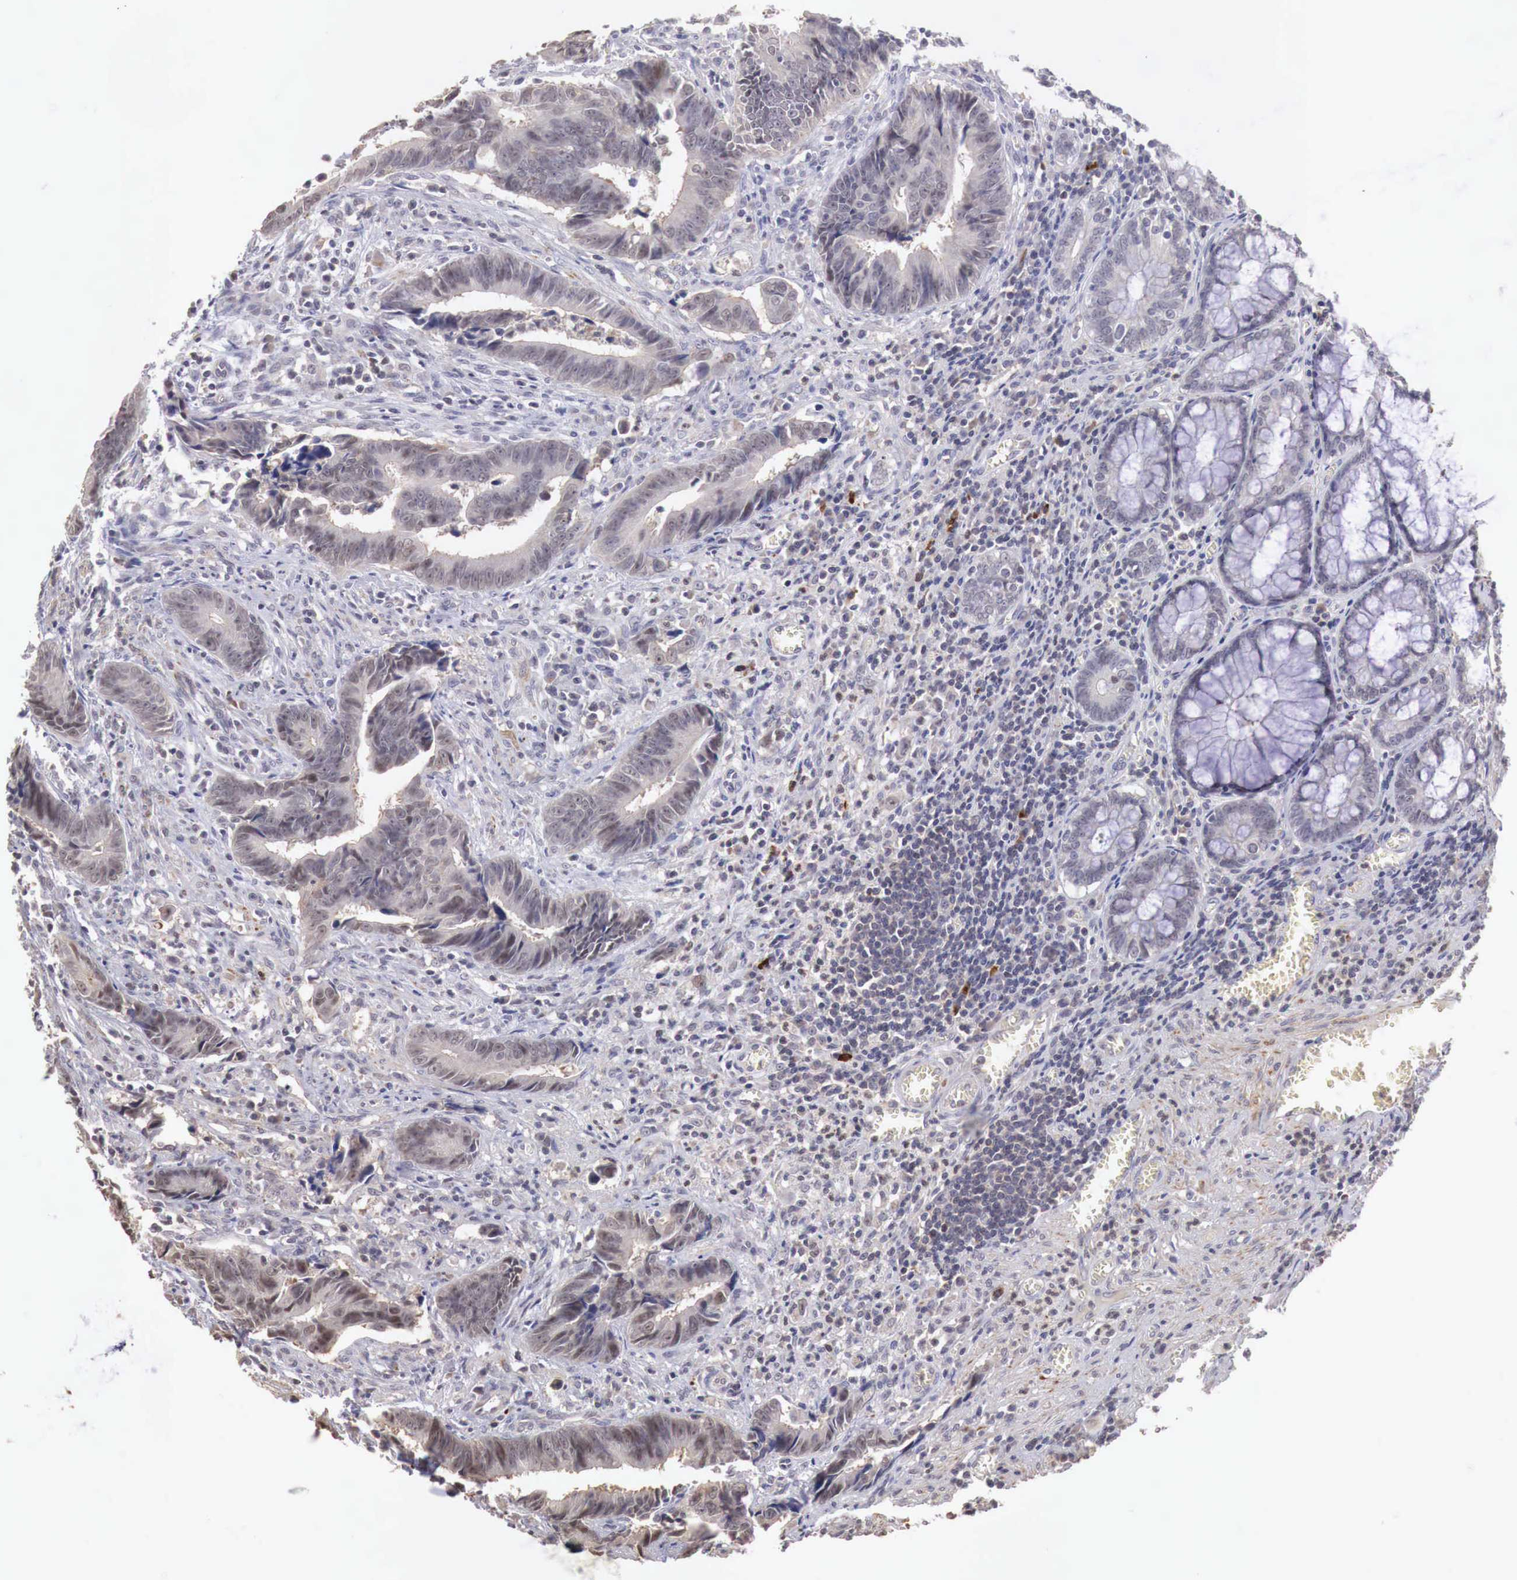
{"staining": {"intensity": "weak", "quantity": ">75%", "location": "cytoplasmic/membranous"}, "tissue": "colorectal cancer", "cell_type": "Tumor cells", "image_type": "cancer", "snomed": [{"axis": "morphology", "description": "Adenocarcinoma, NOS"}, {"axis": "topography", "description": "Rectum"}], "caption": "This histopathology image demonstrates colorectal adenocarcinoma stained with immunohistochemistry (IHC) to label a protein in brown. The cytoplasmic/membranous of tumor cells show weak positivity for the protein. Nuclei are counter-stained blue.", "gene": "TBC1D9", "patient": {"sex": "female", "age": 98}}